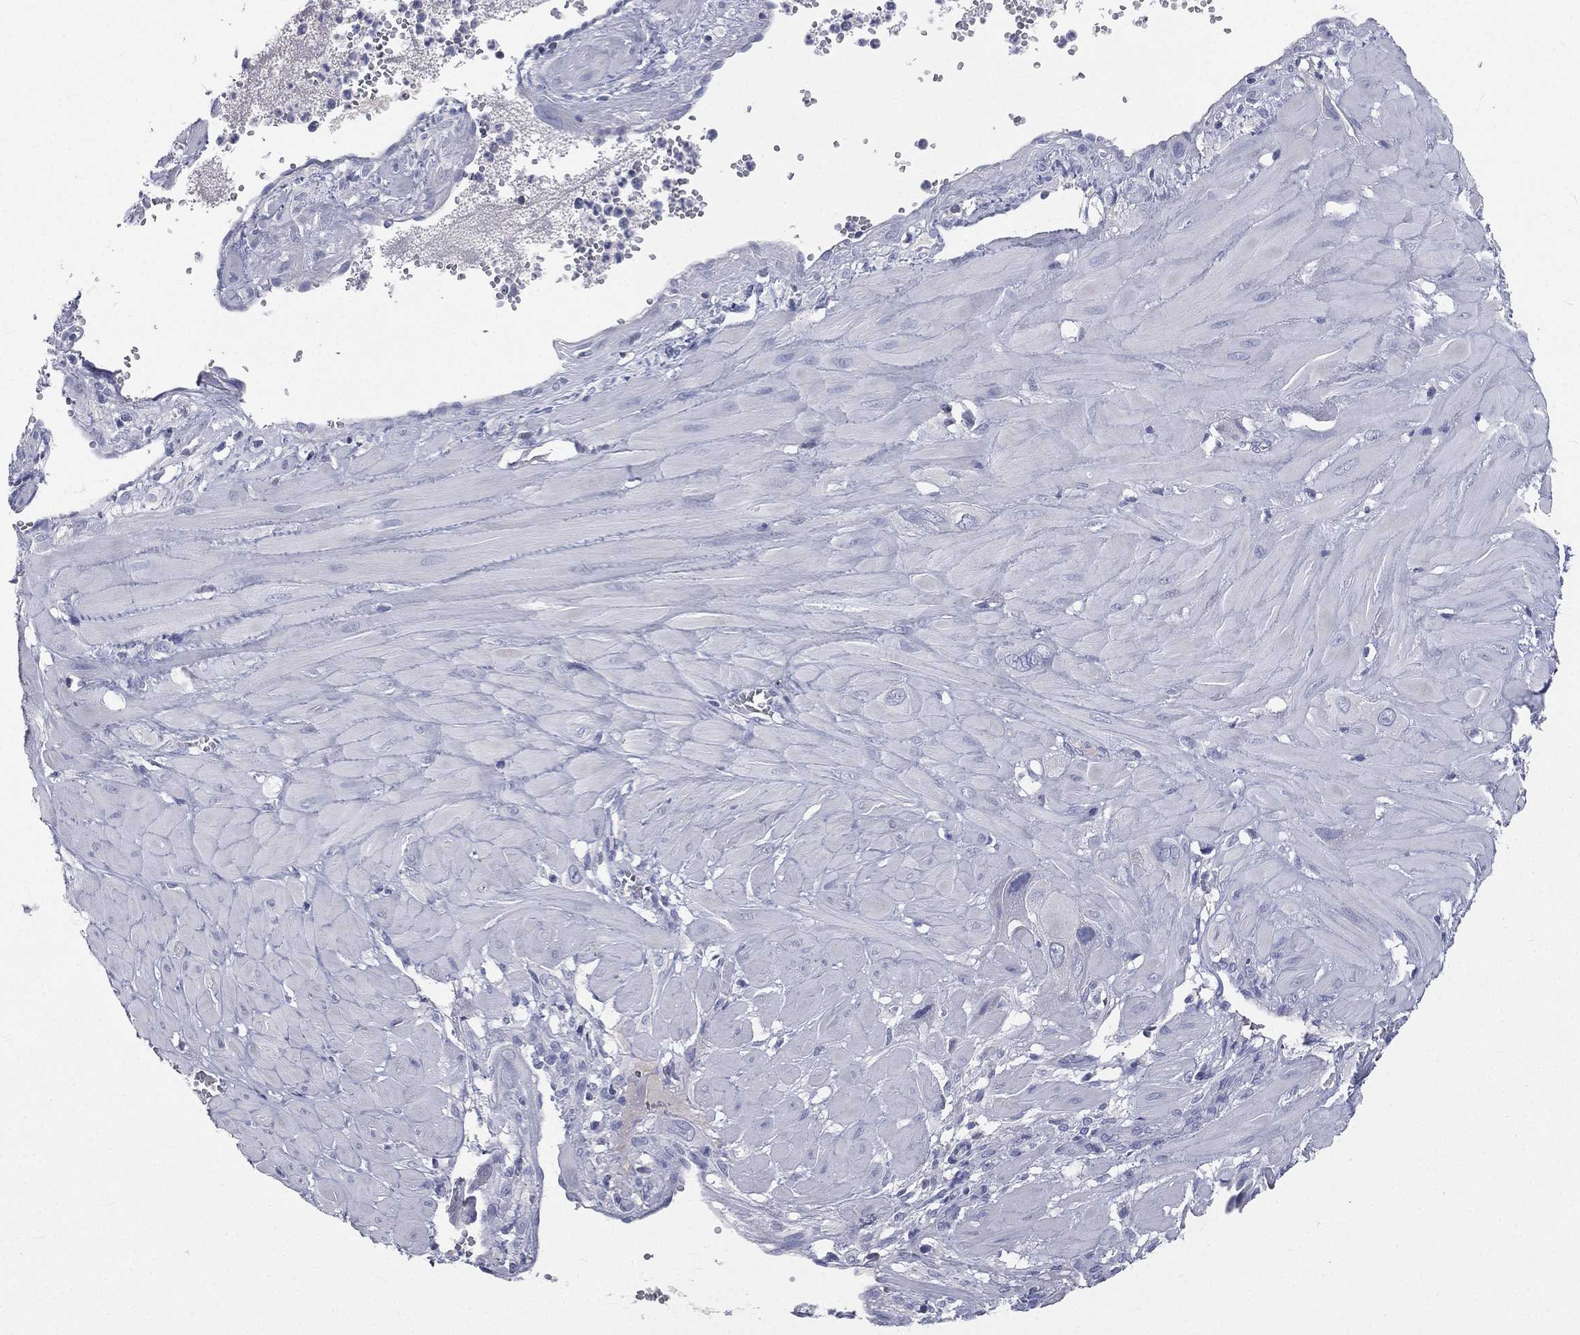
{"staining": {"intensity": "negative", "quantity": "none", "location": "none"}, "tissue": "cervical cancer", "cell_type": "Tumor cells", "image_type": "cancer", "snomed": [{"axis": "morphology", "description": "Squamous cell carcinoma, NOS"}, {"axis": "topography", "description": "Cervix"}], "caption": "There is no significant positivity in tumor cells of squamous cell carcinoma (cervical).", "gene": "CD3D", "patient": {"sex": "female", "age": 34}}